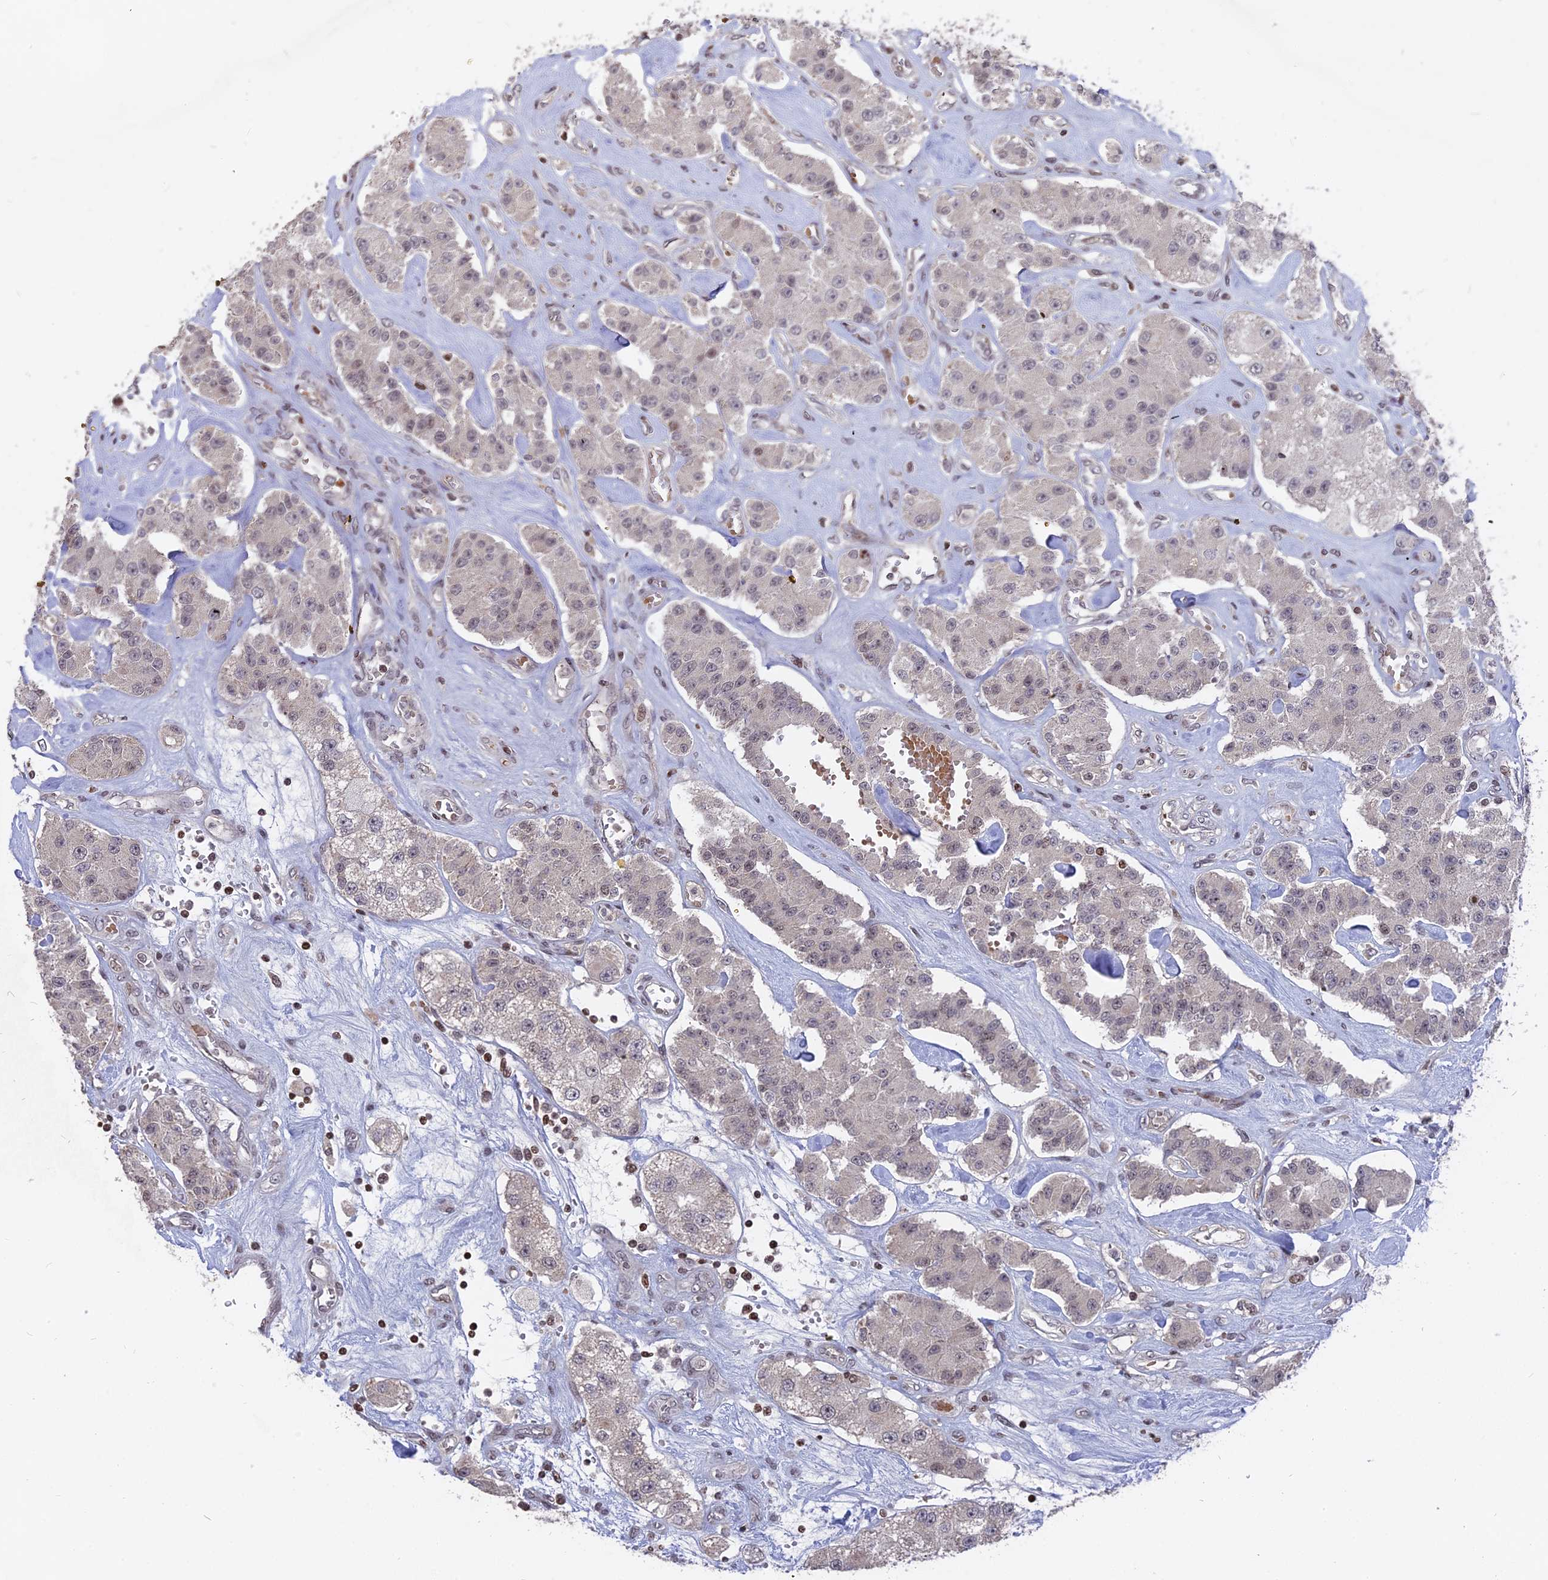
{"staining": {"intensity": "negative", "quantity": "none", "location": "none"}, "tissue": "carcinoid", "cell_type": "Tumor cells", "image_type": "cancer", "snomed": [{"axis": "morphology", "description": "Carcinoid, malignant, NOS"}, {"axis": "topography", "description": "Pancreas"}], "caption": "IHC image of neoplastic tissue: carcinoid stained with DAB (3,3'-diaminobenzidine) exhibits no significant protein expression in tumor cells.", "gene": "NR1H3", "patient": {"sex": "male", "age": 41}}